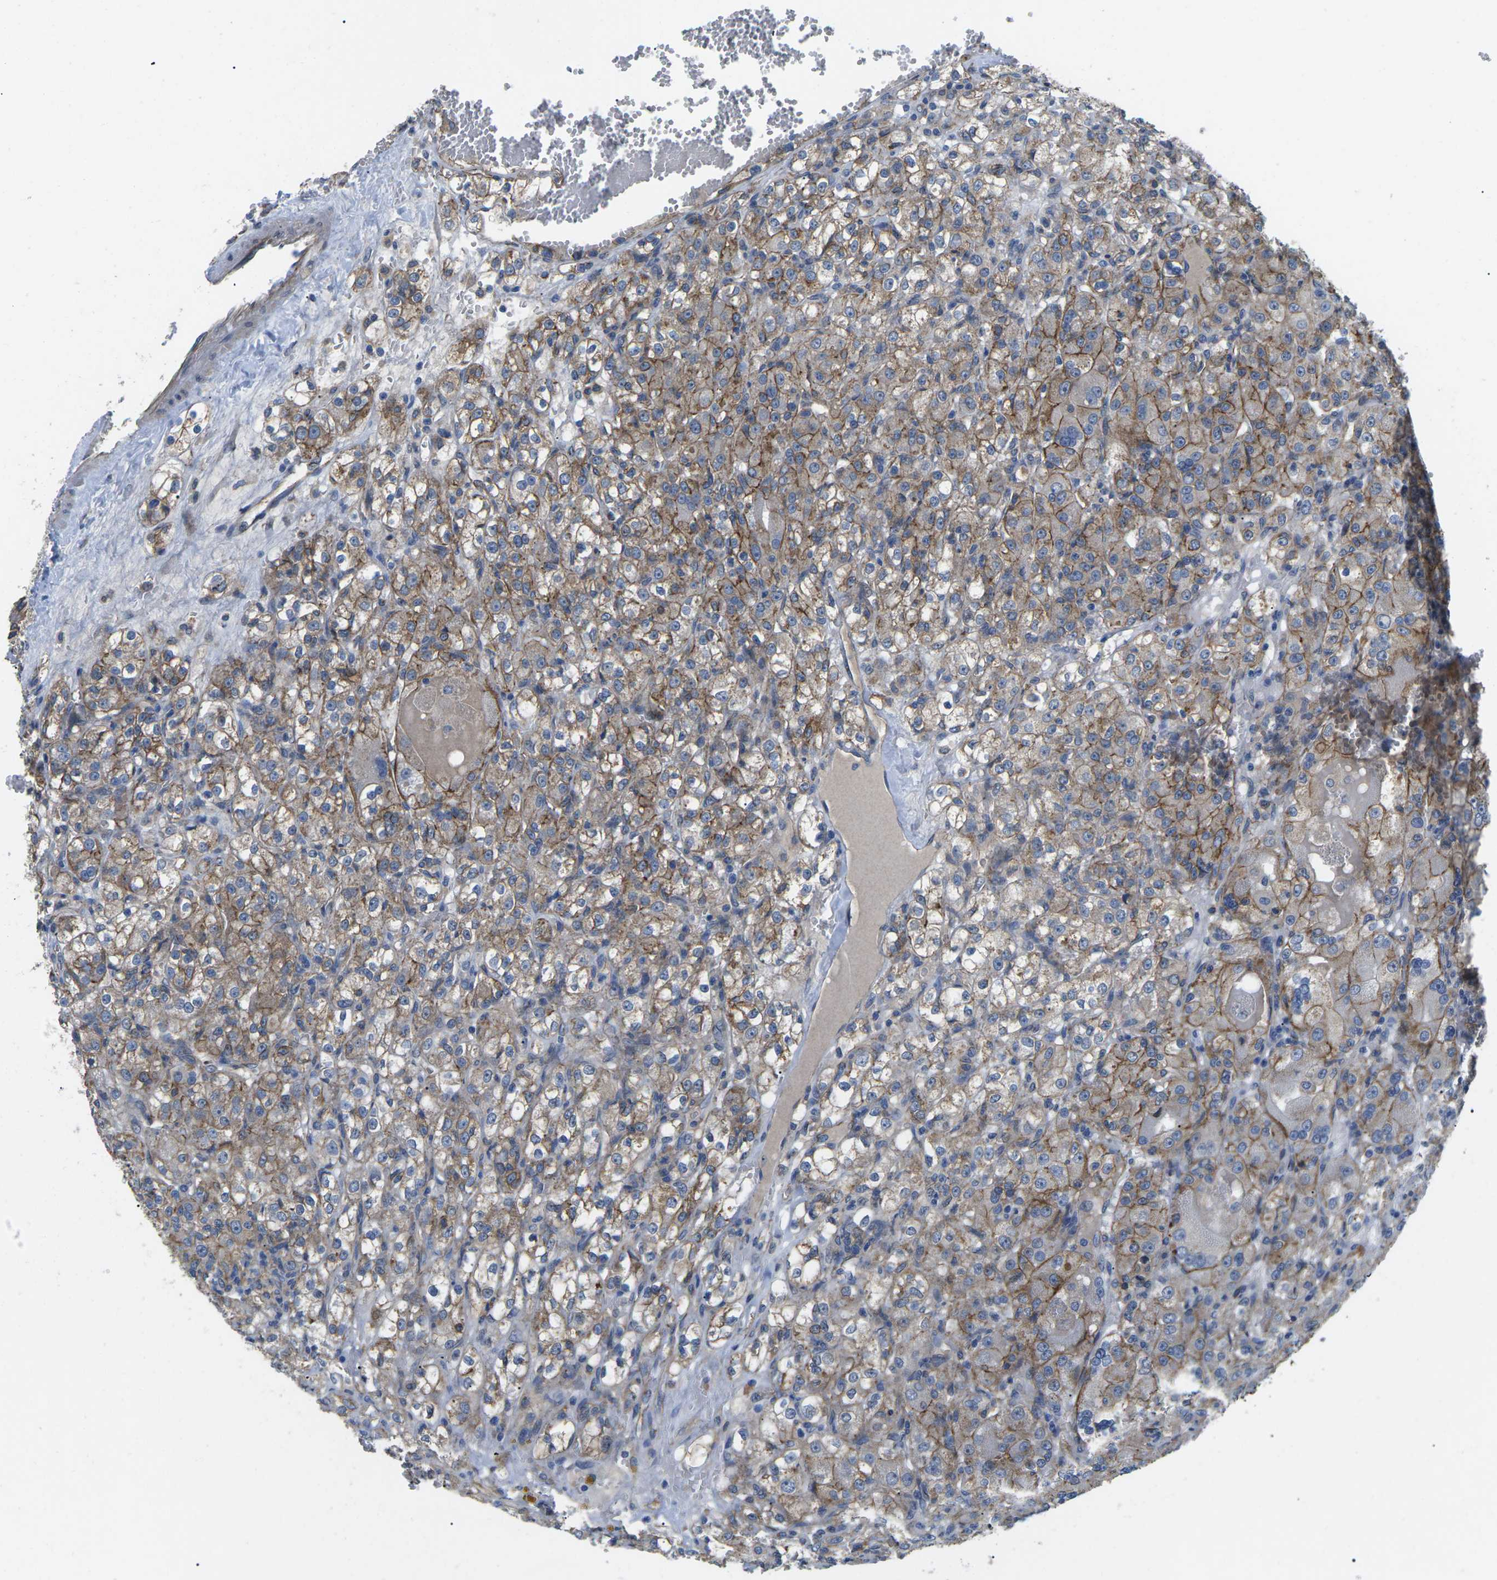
{"staining": {"intensity": "moderate", "quantity": "25%-75%", "location": "cytoplasmic/membranous"}, "tissue": "renal cancer", "cell_type": "Tumor cells", "image_type": "cancer", "snomed": [{"axis": "morphology", "description": "Normal tissue, NOS"}, {"axis": "morphology", "description": "Adenocarcinoma, NOS"}, {"axis": "topography", "description": "Kidney"}], "caption": "A medium amount of moderate cytoplasmic/membranous staining is identified in approximately 25%-75% of tumor cells in adenocarcinoma (renal) tissue. (Brightfield microscopy of DAB IHC at high magnification).", "gene": "CTNND1", "patient": {"sex": "male", "age": 61}}